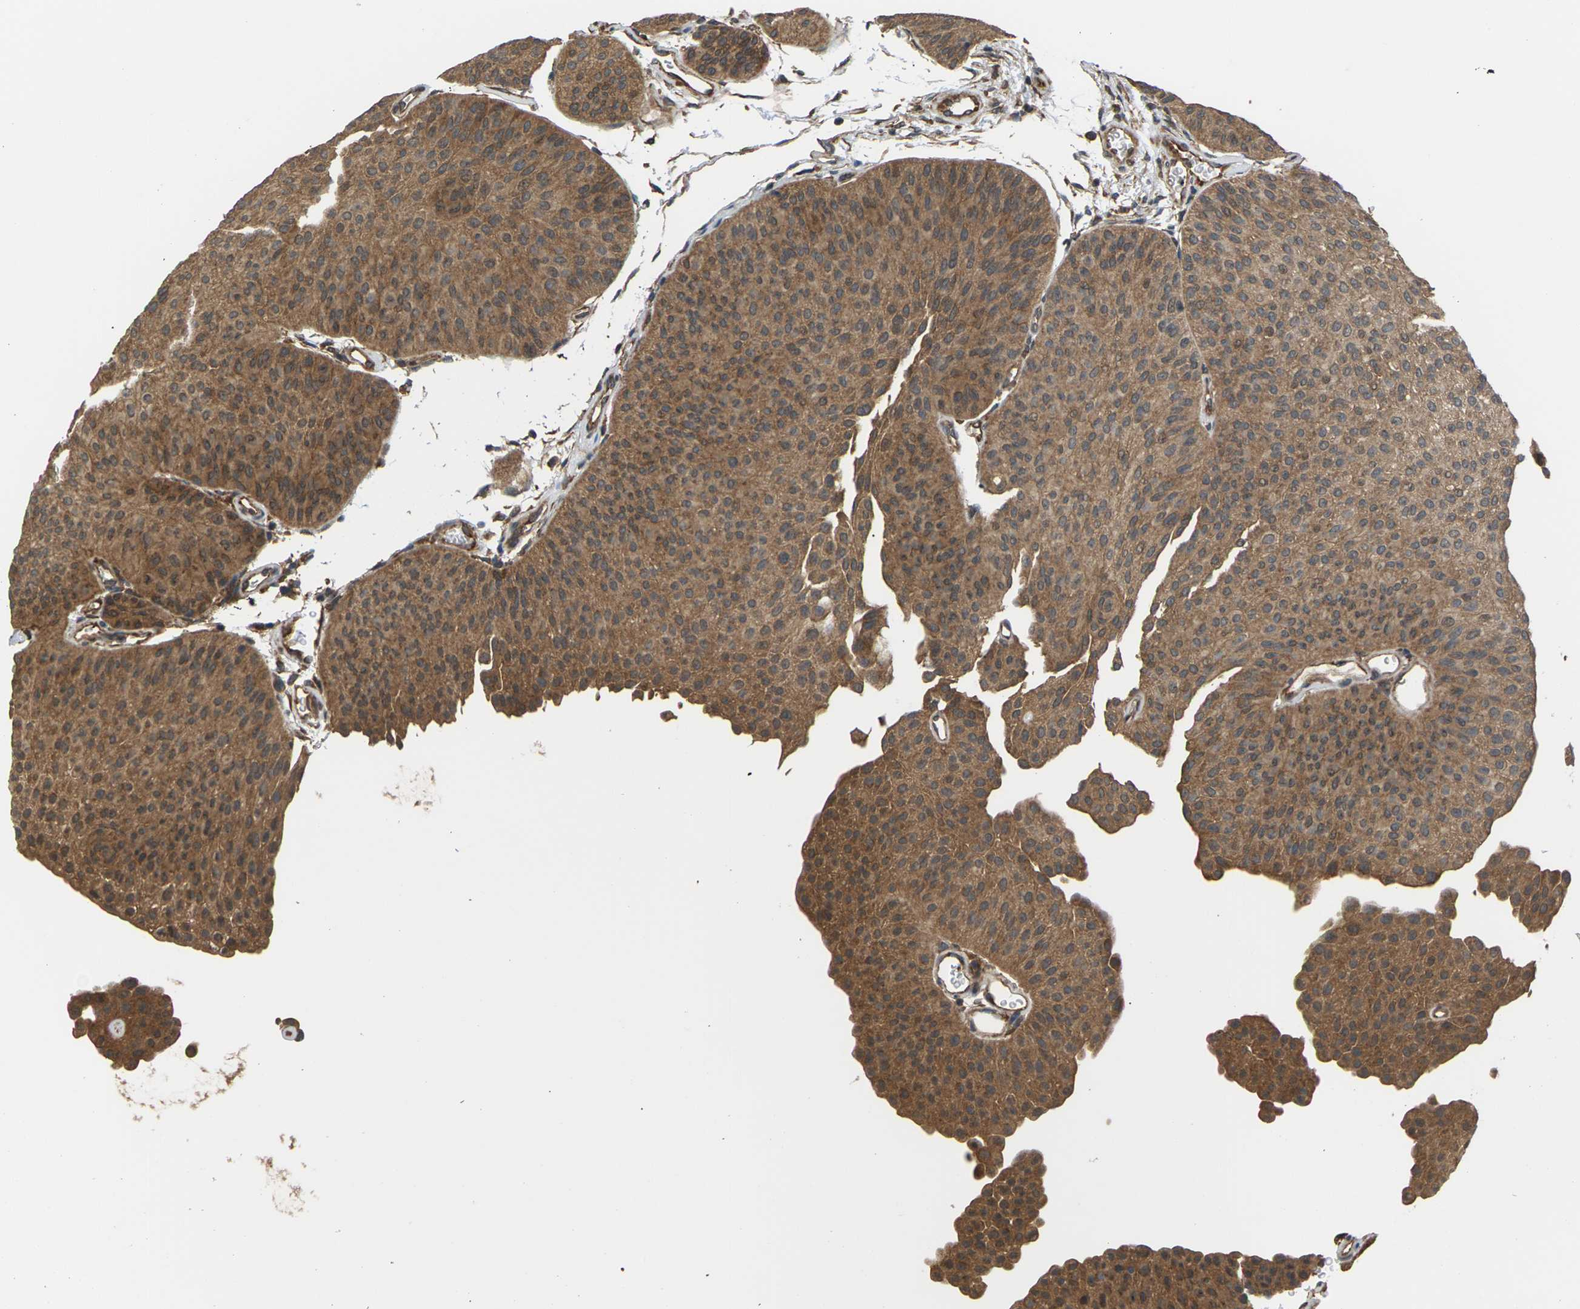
{"staining": {"intensity": "moderate", "quantity": ">75%", "location": "cytoplasmic/membranous"}, "tissue": "urothelial cancer", "cell_type": "Tumor cells", "image_type": "cancer", "snomed": [{"axis": "morphology", "description": "Urothelial carcinoma, Low grade"}, {"axis": "topography", "description": "Urinary bladder"}], "caption": "Immunohistochemistry (IHC) staining of urothelial cancer, which reveals medium levels of moderate cytoplasmic/membranous positivity in approximately >75% of tumor cells indicating moderate cytoplasmic/membranous protein positivity. The staining was performed using DAB (3,3'-diaminobenzidine) (brown) for protein detection and nuclei were counterstained in hematoxylin (blue).", "gene": "NRAS", "patient": {"sex": "female", "age": 60}}